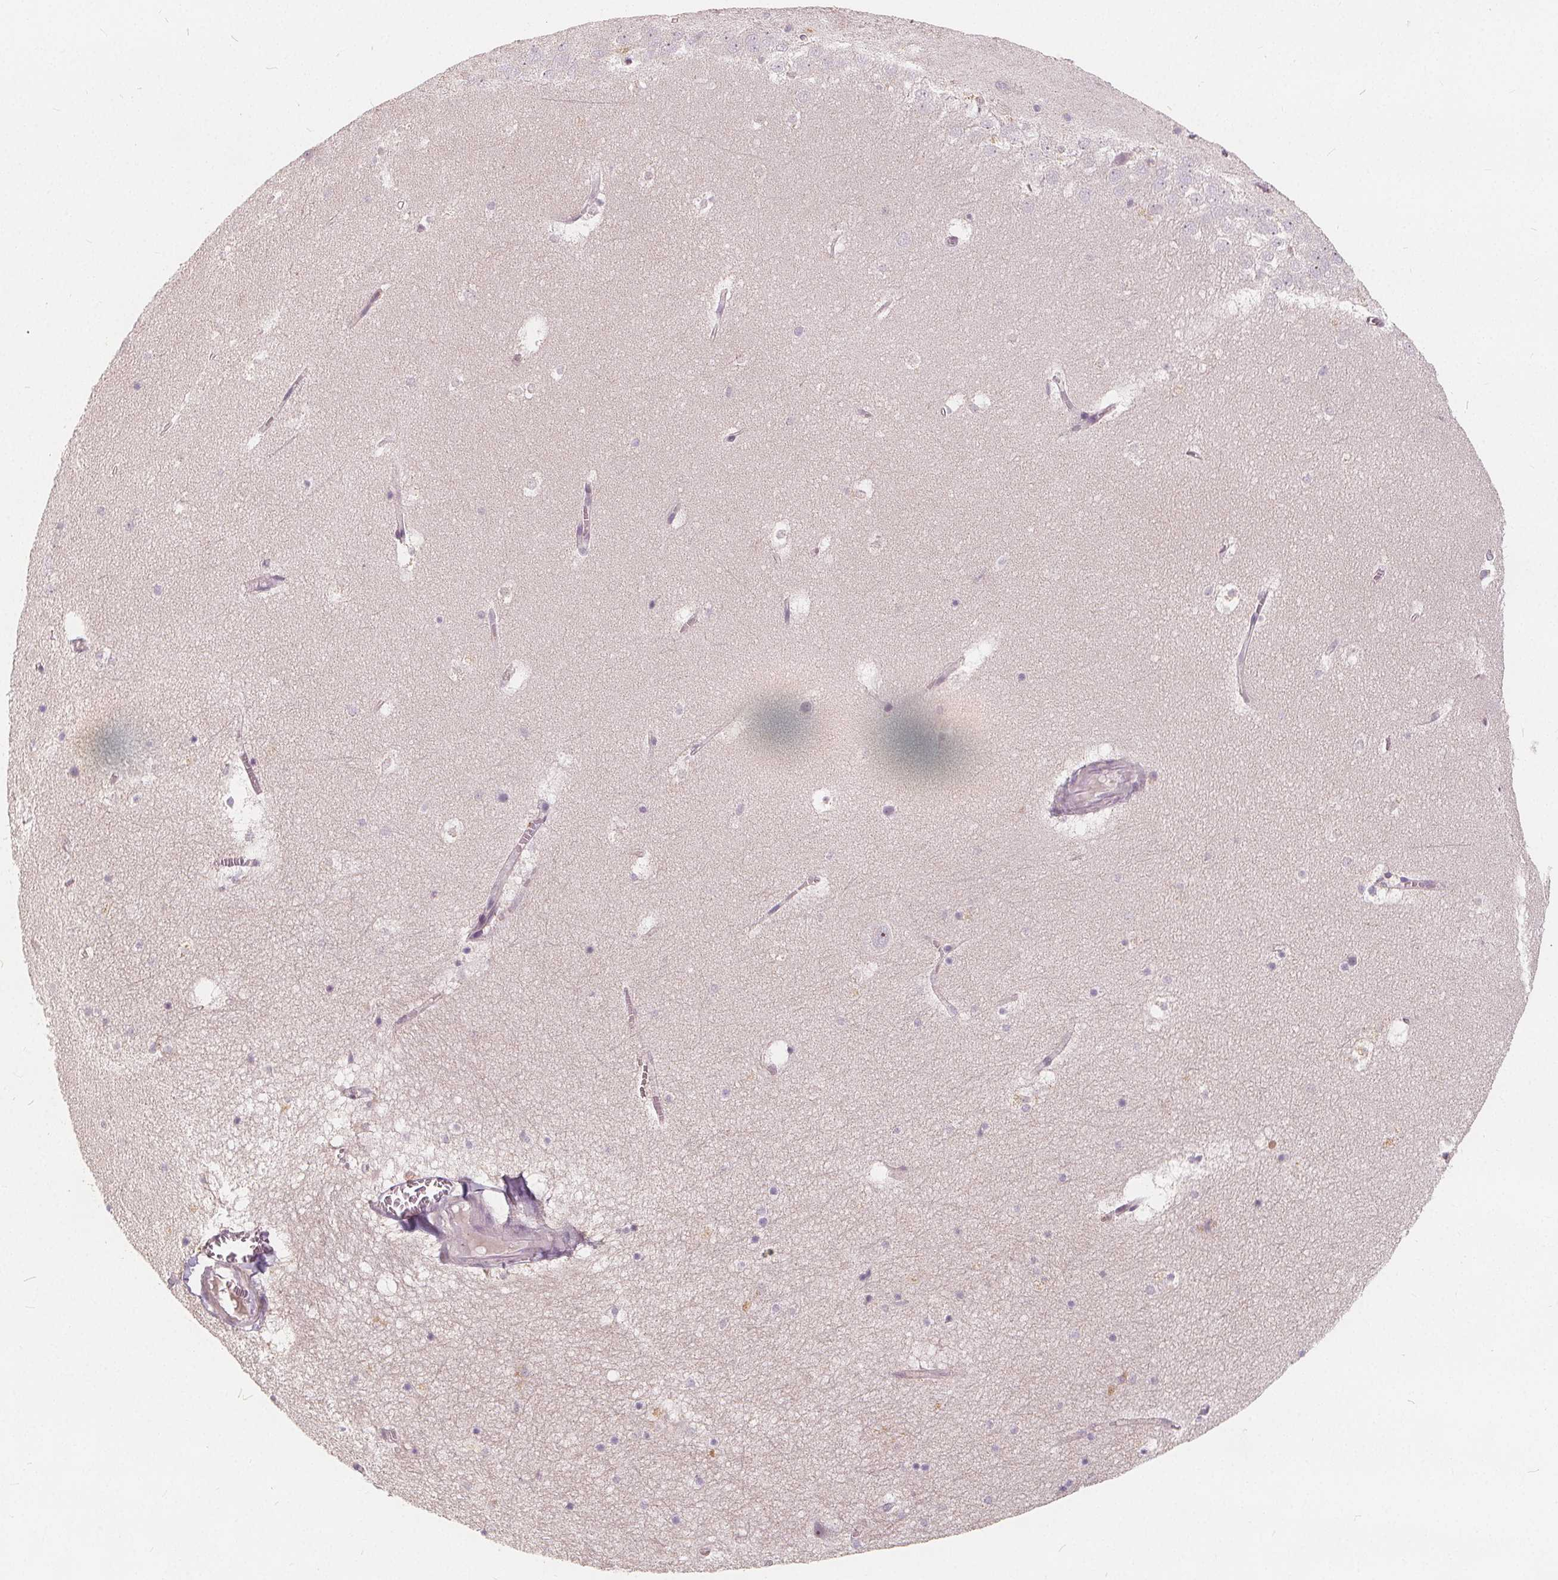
{"staining": {"intensity": "negative", "quantity": "none", "location": "none"}, "tissue": "hippocampus", "cell_type": "Glial cells", "image_type": "normal", "snomed": [{"axis": "morphology", "description": "Normal tissue, NOS"}, {"axis": "topography", "description": "Hippocampus"}], "caption": "The photomicrograph demonstrates no staining of glial cells in benign hippocampus.", "gene": "DRC3", "patient": {"sex": "male", "age": 45}}